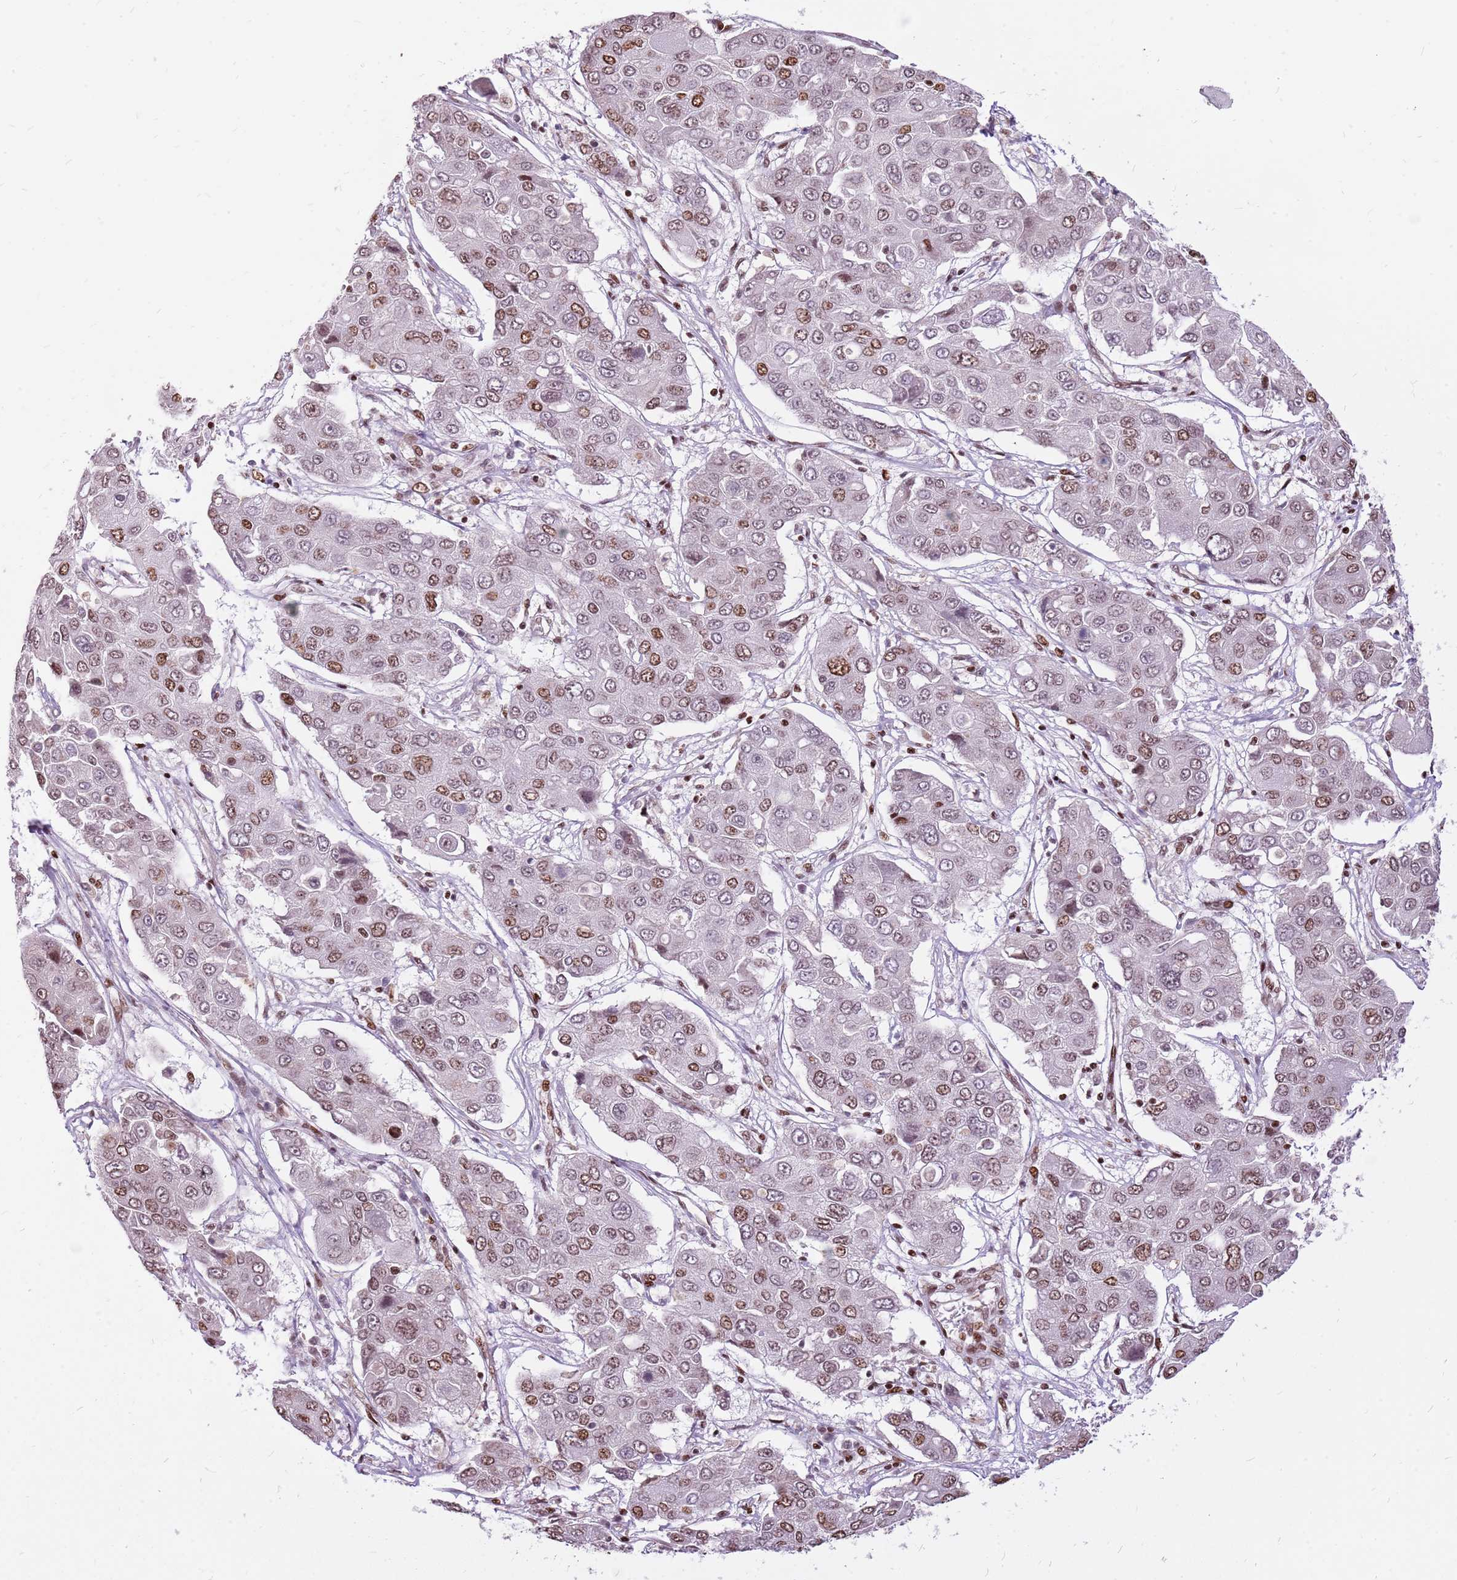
{"staining": {"intensity": "moderate", "quantity": "25%-75%", "location": "nuclear"}, "tissue": "liver cancer", "cell_type": "Tumor cells", "image_type": "cancer", "snomed": [{"axis": "morphology", "description": "Cholangiocarcinoma"}, {"axis": "topography", "description": "Liver"}], "caption": "Brown immunohistochemical staining in liver cholangiocarcinoma reveals moderate nuclear staining in about 25%-75% of tumor cells.", "gene": "WASHC4", "patient": {"sex": "male", "age": 67}}